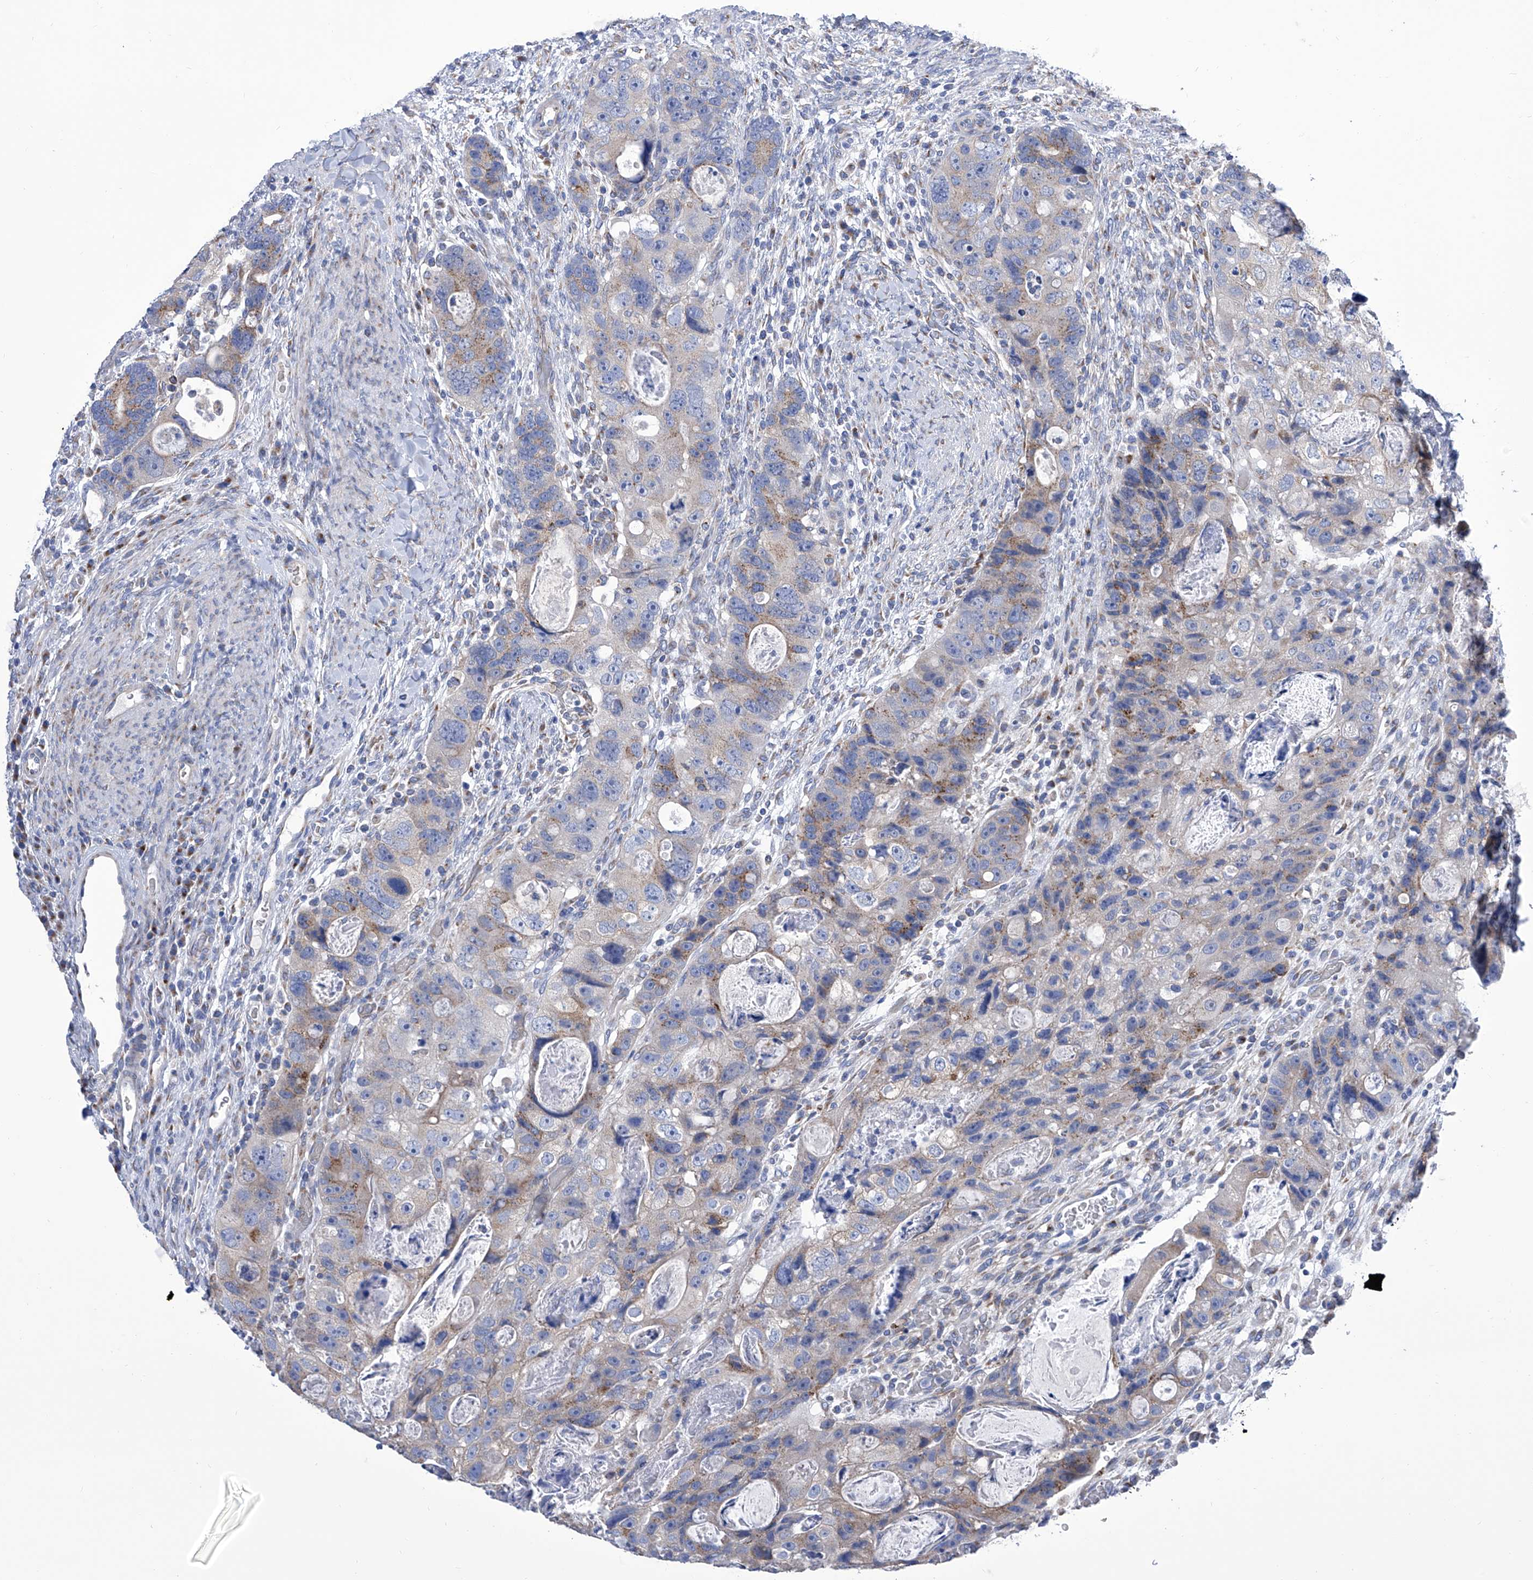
{"staining": {"intensity": "weak", "quantity": "<25%", "location": "cytoplasmic/membranous"}, "tissue": "colorectal cancer", "cell_type": "Tumor cells", "image_type": "cancer", "snomed": [{"axis": "morphology", "description": "Adenocarcinoma, NOS"}, {"axis": "topography", "description": "Rectum"}], "caption": "Protein analysis of adenocarcinoma (colorectal) reveals no significant staining in tumor cells.", "gene": "TJAP1", "patient": {"sex": "male", "age": 59}}